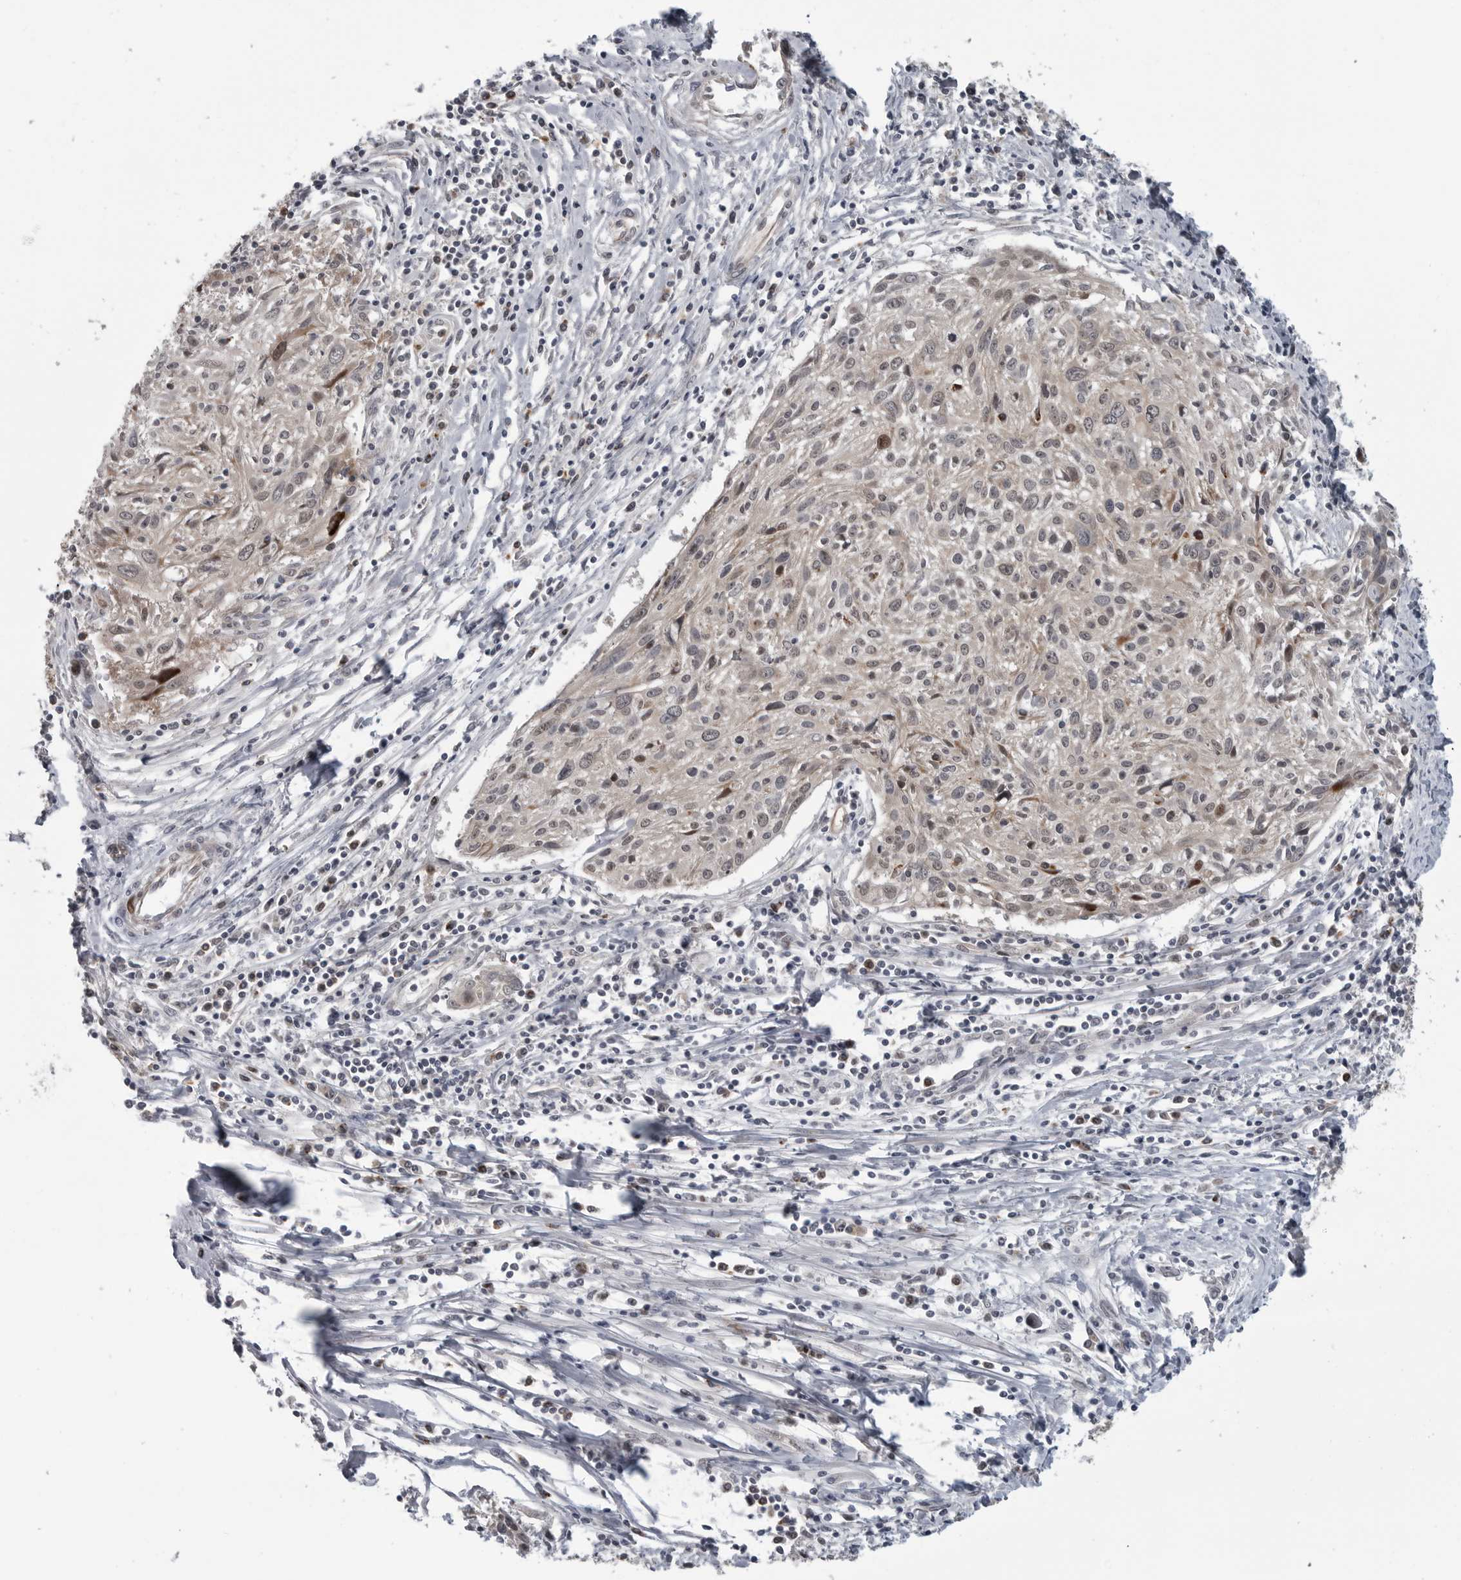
{"staining": {"intensity": "weak", "quantity": "25%-75%", "location": "cytoplasmic/membranous,nuclear"}, "tissue": "cervical cancer", "cell_type": "Tumor cells", "image_type": "cancer", "snomed": [{"axis": "morphology", "description": "Squamous cell carcinoma, NOS"}, {"axis": "topography", "description": "Cervix"}], "caption": "This micrograph shows immunohistochemistry (IHC) staining of cervical cancer, with low weak cytoplasmic/membranous and nuclear positivity in about 25%-75% of tumor cells.", "gene": "FAAP100", "patient": {"sex": "female", "age": 51}}